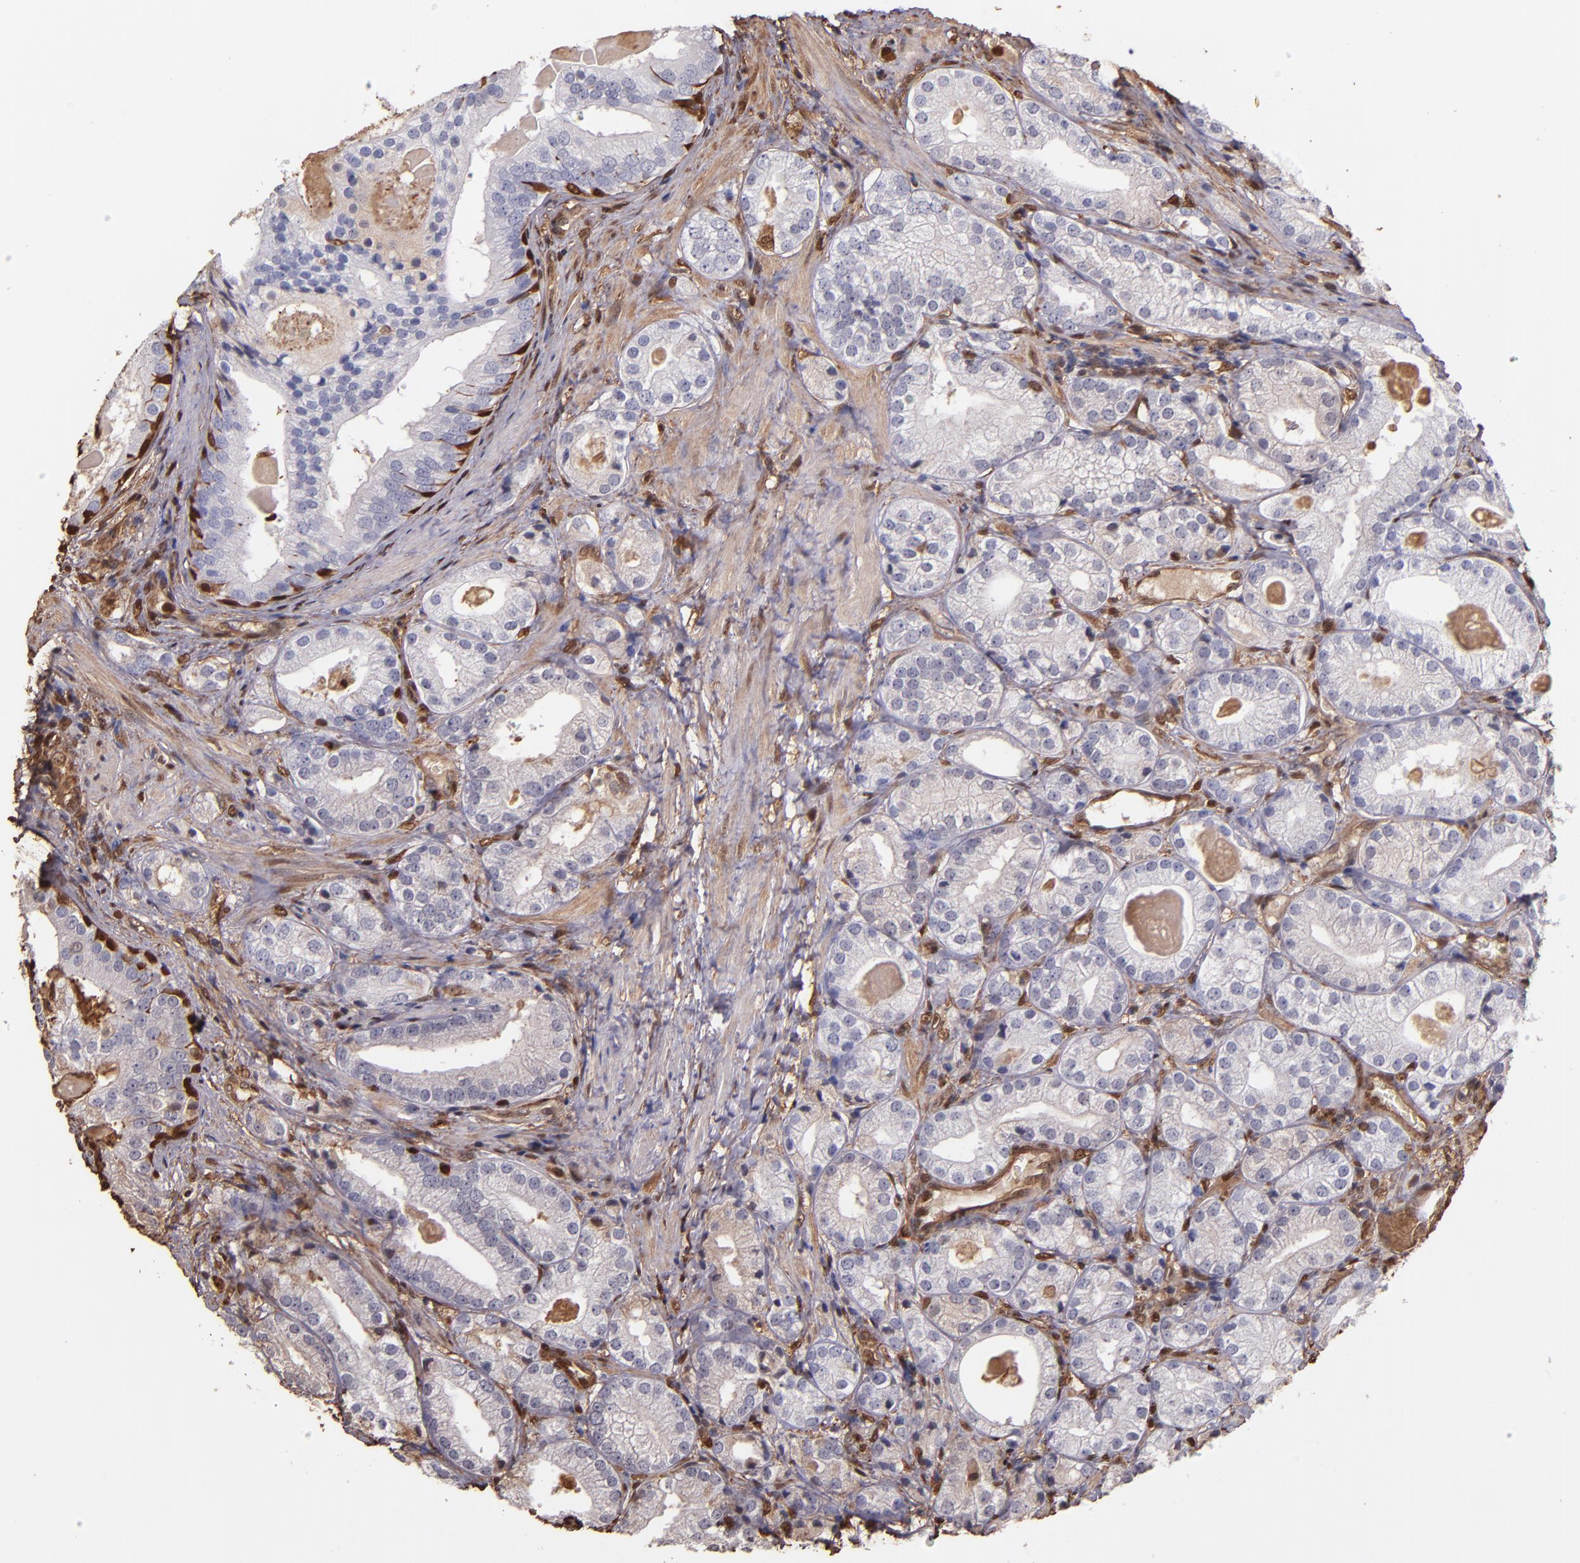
{"staining": {"intensity": "negative", "quantity": "none", "location": "none"}, "tissue": "prostate cancer", "cell_type": "Tumor cells", "image_type": "cancer", "snomed": [{"axis": "morphology", "description": "Adenocarcinoma, Low grade"}, {"axis": "topography", "description": "Prostate"}], "caption": "Immunohistochemical staining of low-grade adenocarcinoma (prostate) demonstrates no significant expression in tumor cells.", "gene": "S100A6", "patient": {"sex": "male", "age": 69}}